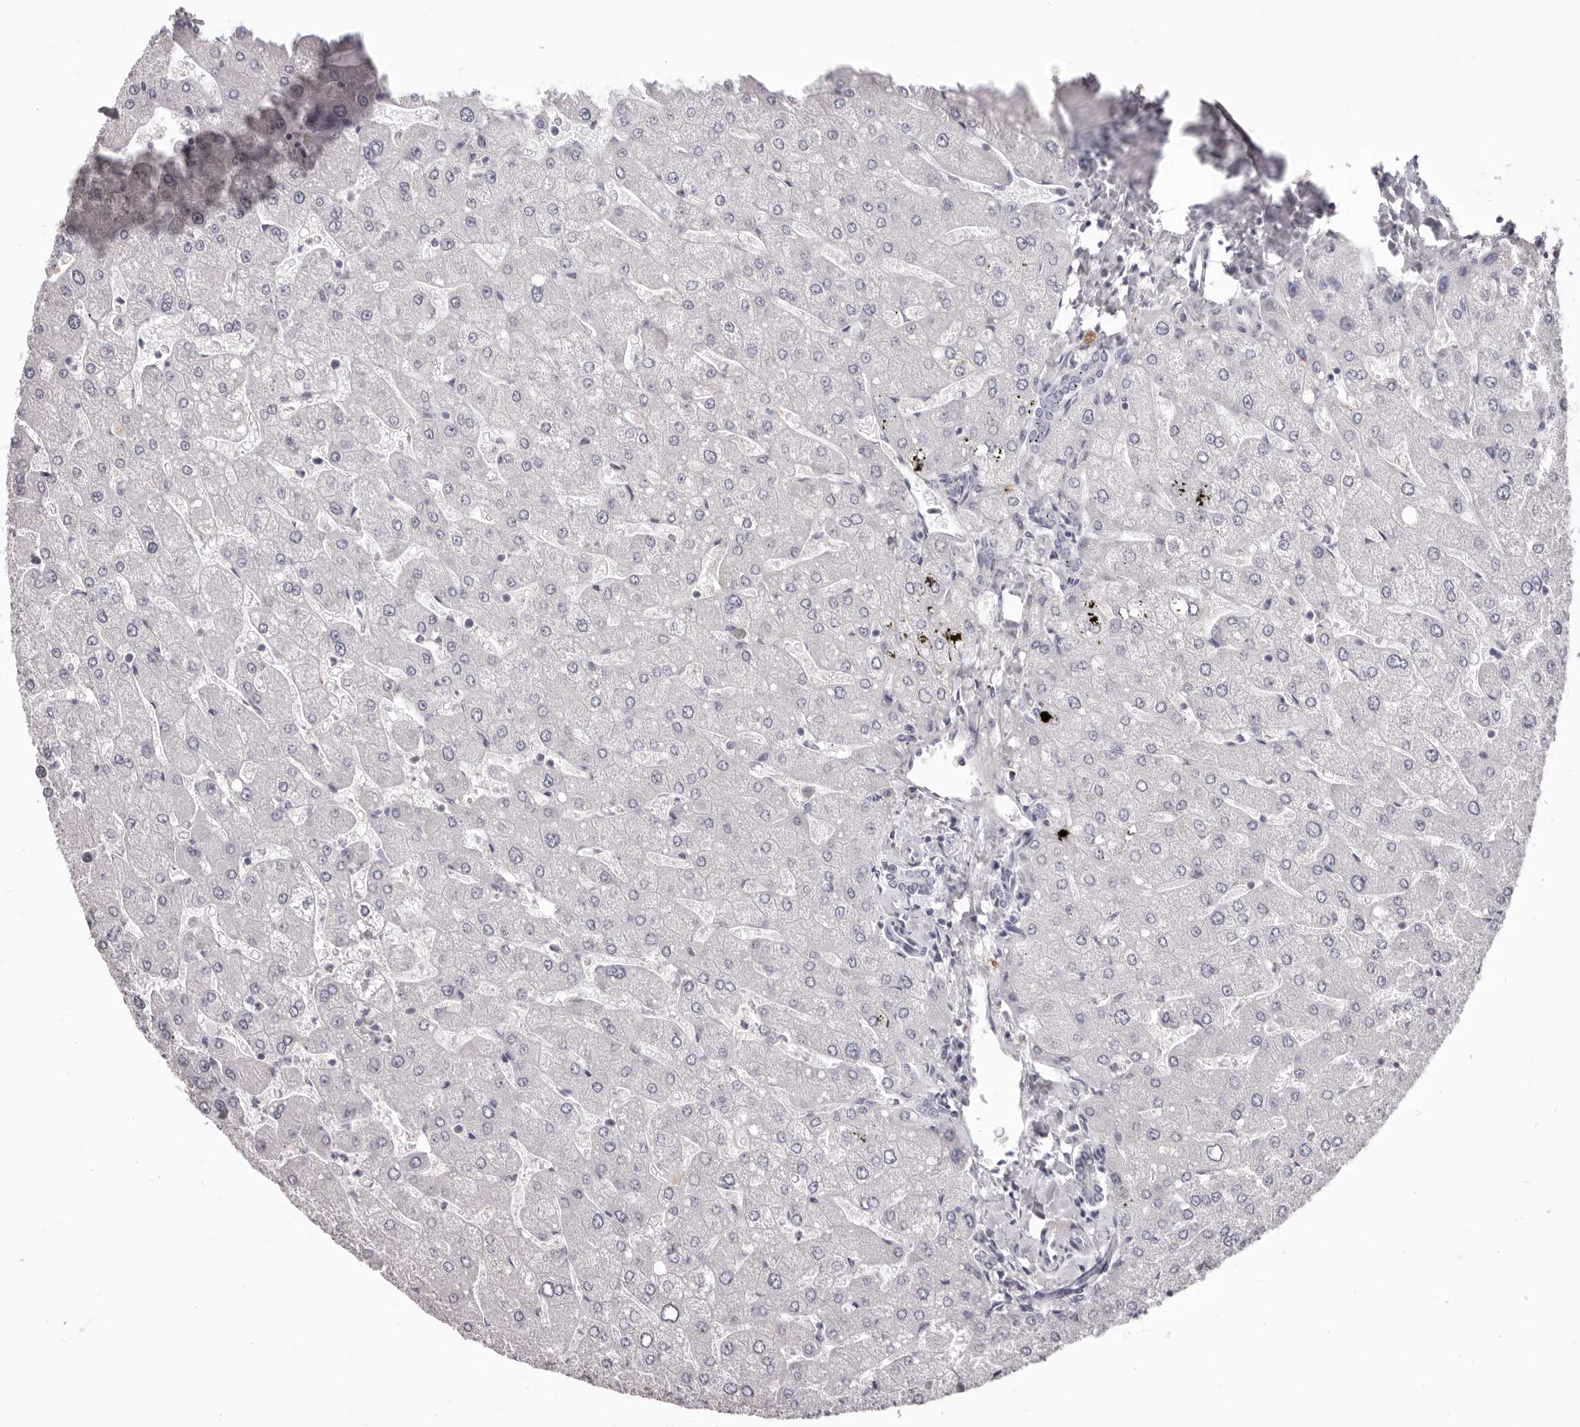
{"staining": {"intensity": "negative", "quantity": "none", "location": "none"}, "tissue": "liver", "cell_type": "Cholangiocytes", "image_type": "normal", "snomed": [{"axis": "morphology", "description": "Normal tissue, NOS"}, {"axis": "topography", "description": "Liver"}], "caption": "Histopathology image shows no protein expression in cholangiocytes of benign liver.", "gene": "PRMT2", "patient": {"sex": "male", "age": 55}}